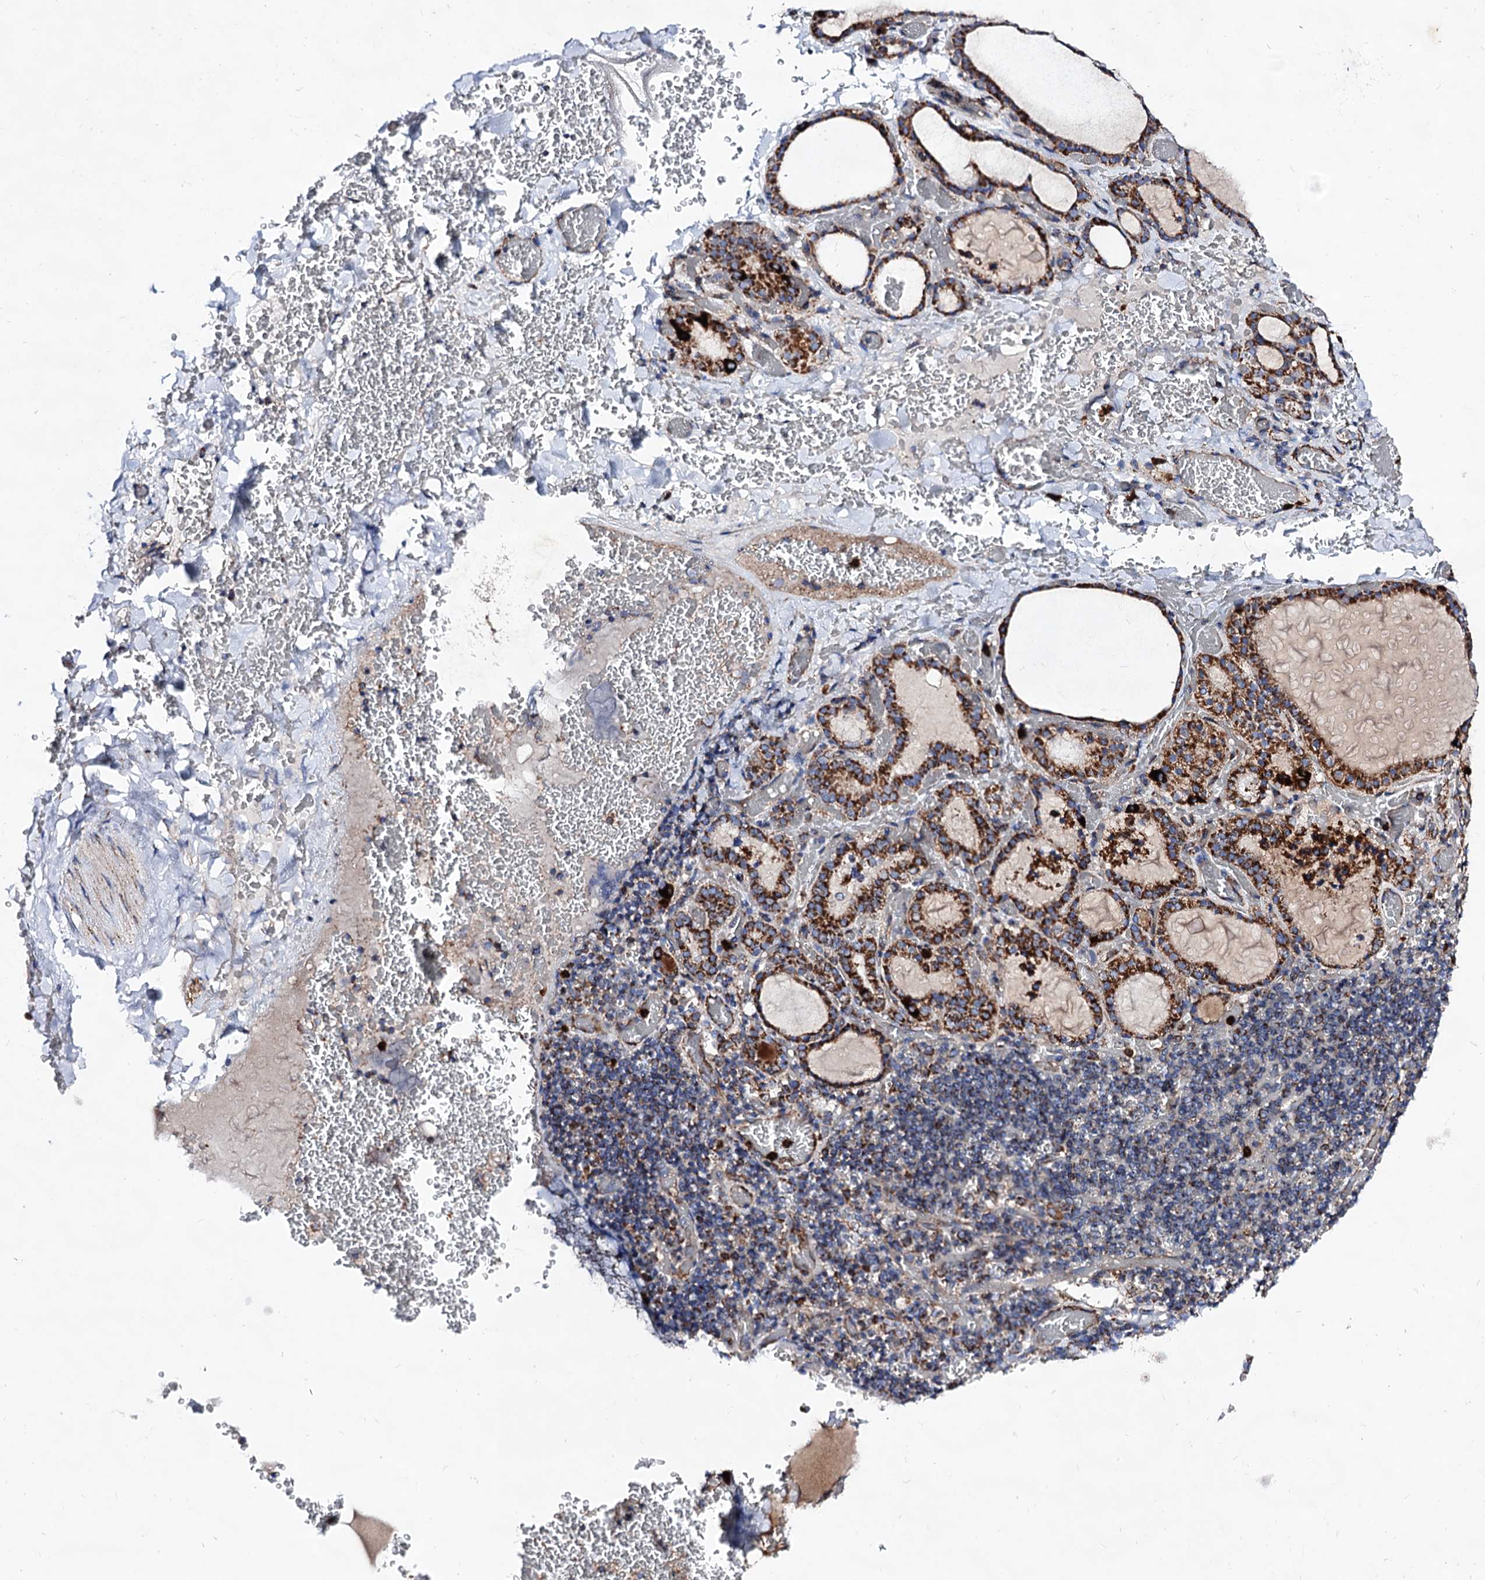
{"staining": {"intensity": "moderate", "quantity": ">75%", "location": "cytoplasmic/membranous"}, "tissue": "thyroid gland", "cell_type": "Glandular cells", "image_type": "normal", "snomed": [{"axis": "morphology", "description": "Normal tissue, NOS"}, {"axis": "topography", "description": "Thyroid gland"}], "caption": "The photomicrograph exhibits staining of unremarkable thyroid gland, revealing moderate cytoplasmic/membranous protein staining (brown color) within glandular cells.", "gene": "ACAD9", "patient": {"sex": "female", "age": 39}}